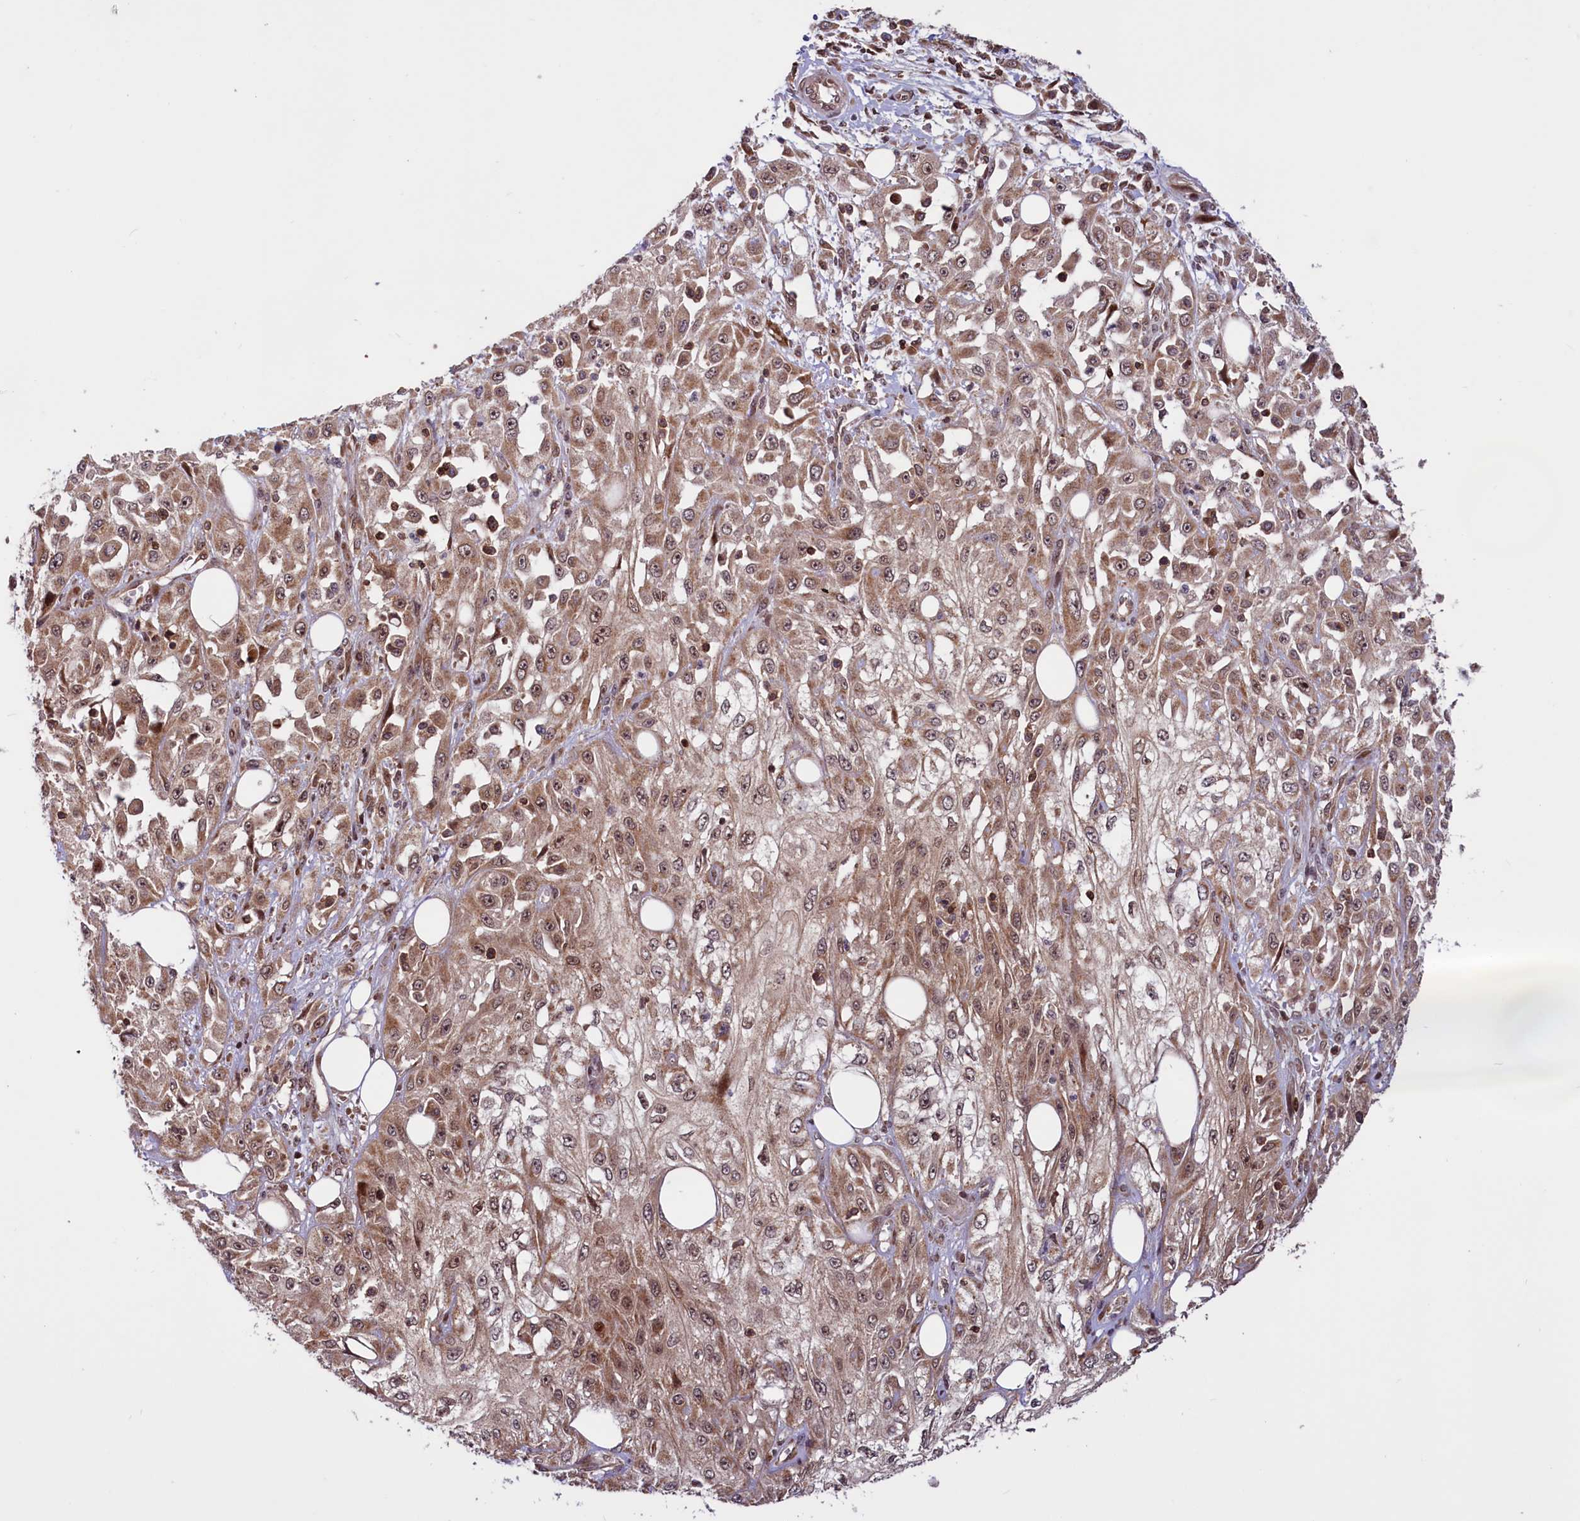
{"staining": {"intensity": "moderate", "quantity": ">75%", "location": "cytoplasmic/membranous"}, "tissue": "skin cancer", "cell_type": "Tumor cells", "image_type": "cancer", "snomed": [{"axis": "morphology", "description": "Squamous cell carcinoma, NOS"}, {"axis": "morphology", "description": "Squamous cell carcinoma, metastatic, NOS"}, {"axis": "topography", "description": "Skin"}, {"axis": "topography", "description": "Lymph node"}], "caption": "A micrograph of human squamous cell carcinoma (skin) stained for a protein reveals moderate cytoplasmic/membranous brown staining in tumor cells.", "gene": "PHC3", "patient": {"sex": "male", "age": 75}}